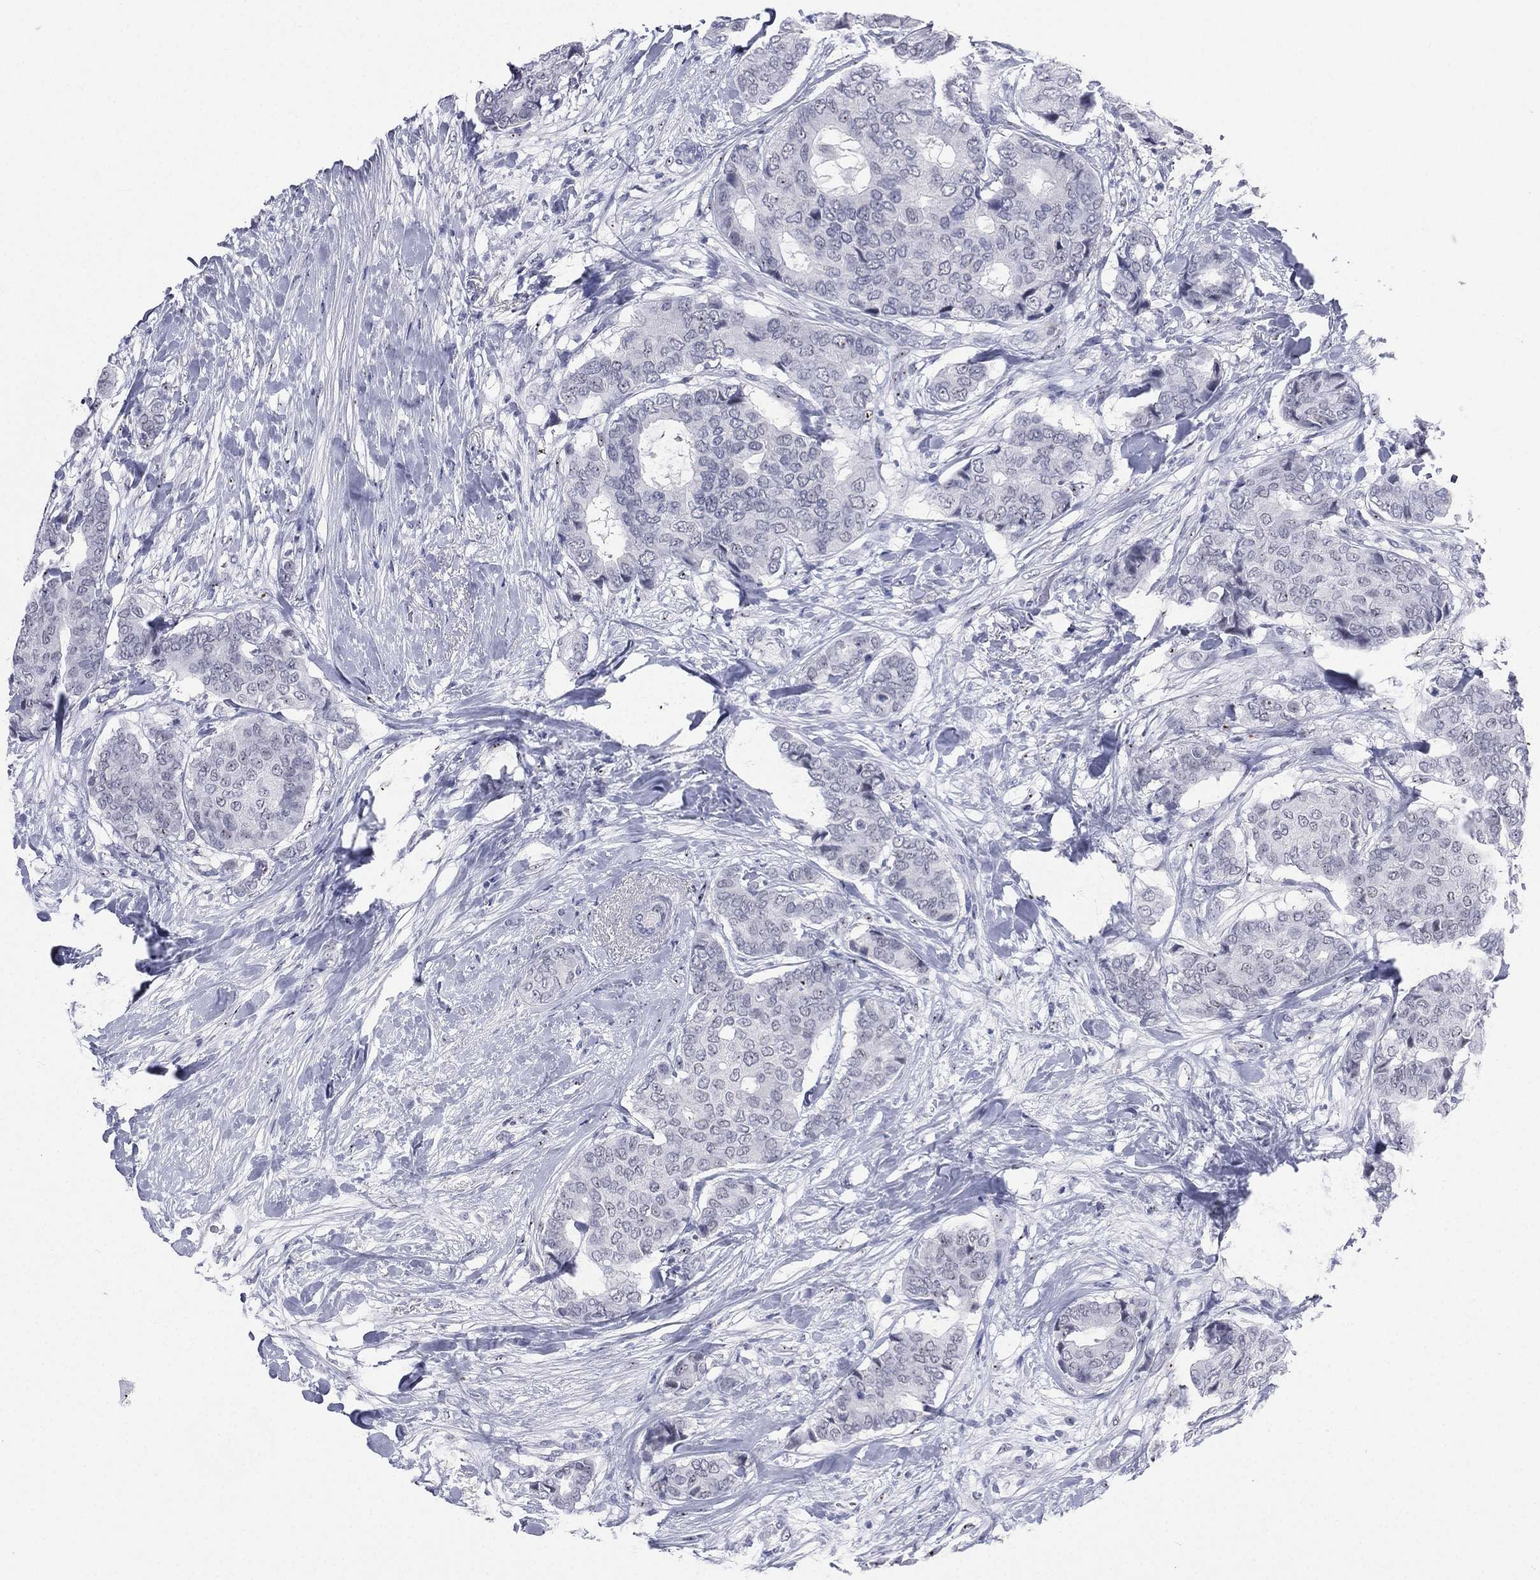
{"staining": {"intensity": "negative", "quantity": "none", "location": "none"}, "tissue": "breast cancer", "cell_type": "Tumor cells", "image_type": "cancer", "snomed": [{"axis": "morphology", "description": "Duct carcinoma"}, {"axis": "topography", "description": "Breast"}], "caption": "Immunohistochemistry (IHC) of breast cancer displays no positivity in tumor cells. (Brightfield microscopy of DAB IHC at high magnification).", "gene": "CD22", "patient": {"sex": "female", "age": 75}}